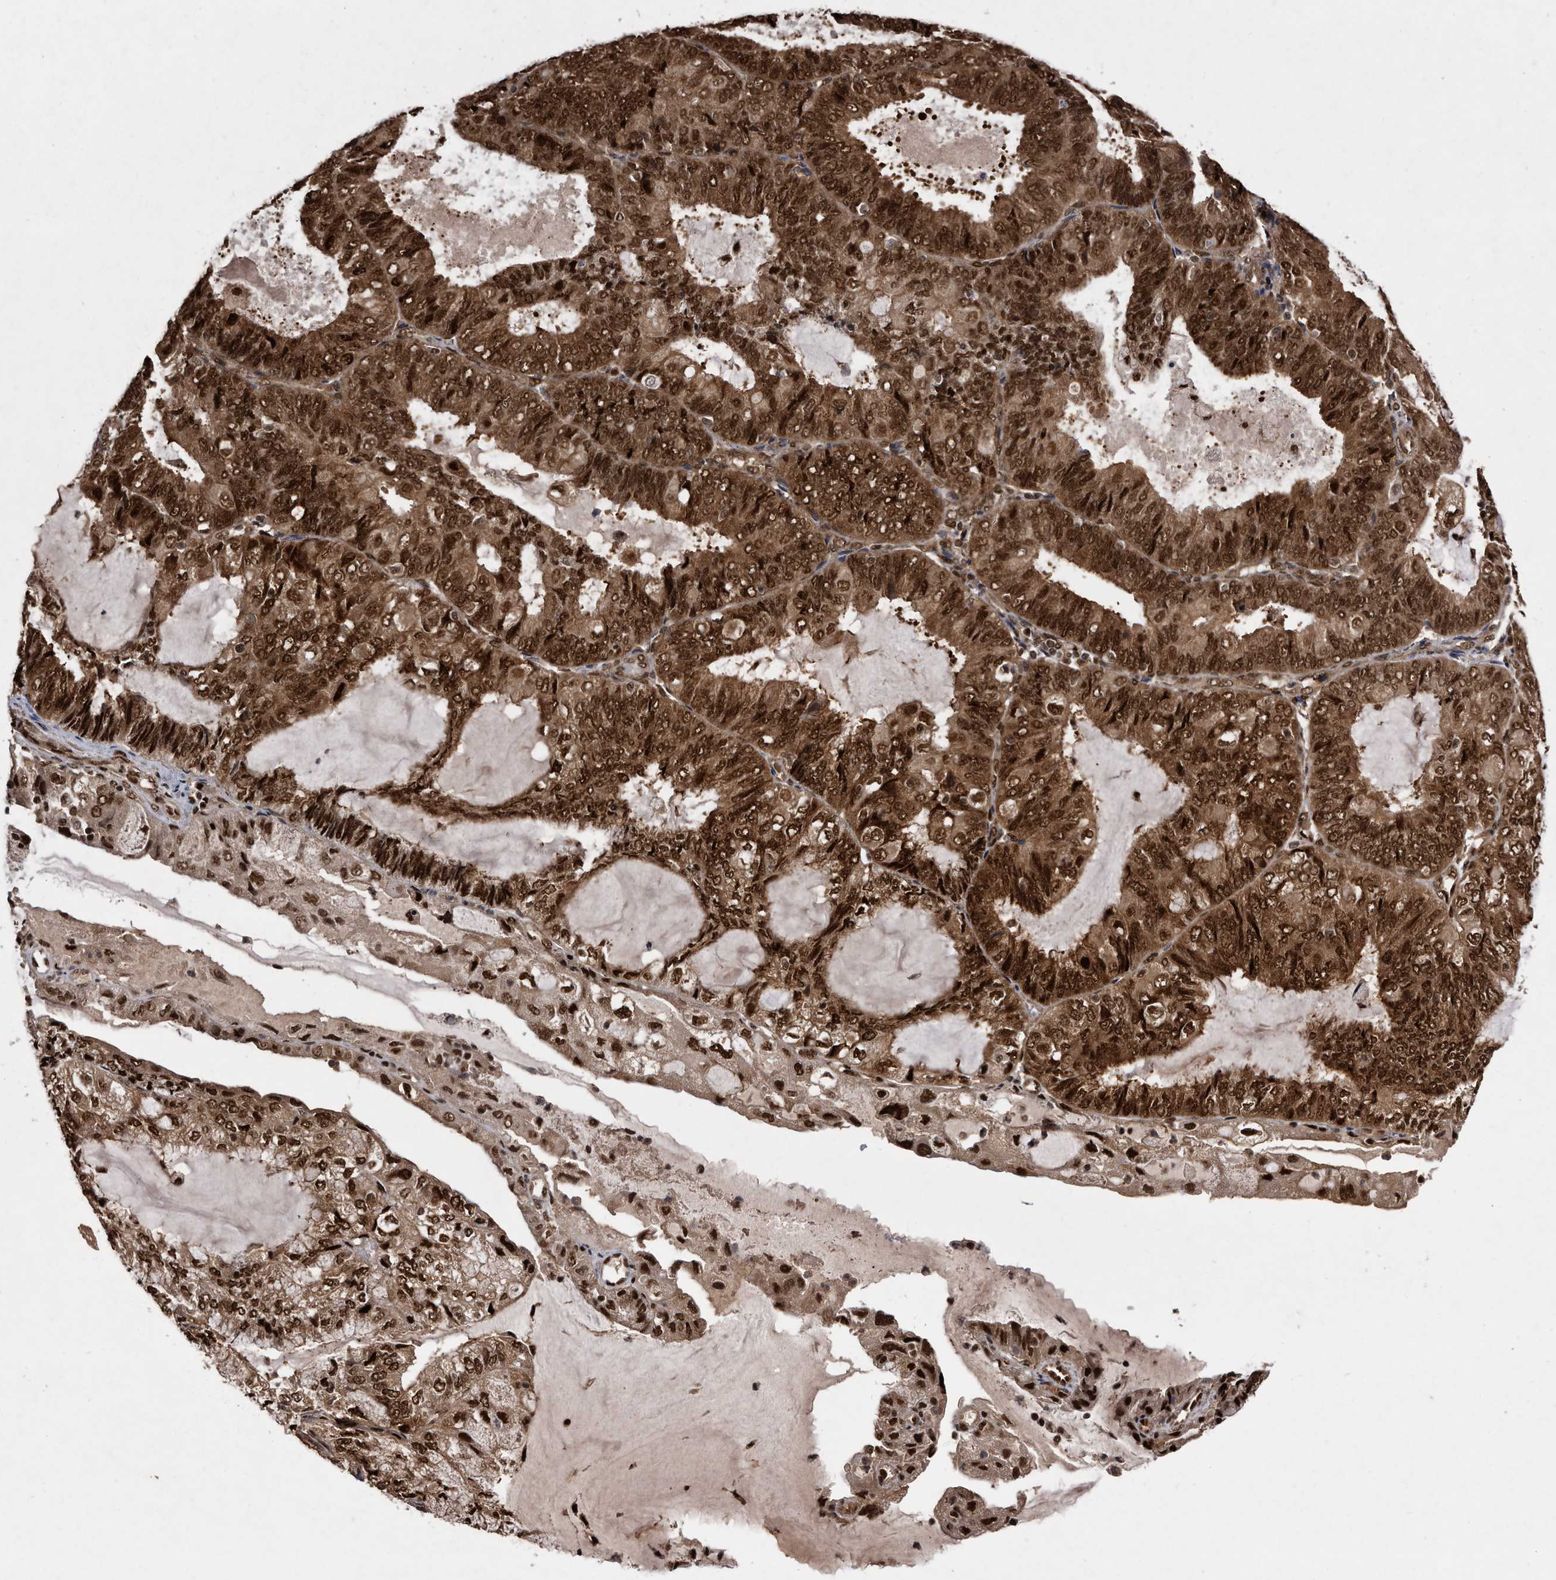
{"staining": {"intensity": "strong", "quantity": ">75%", "location": "cytoplasmic/membranous,nuclear"}, "tissue": "endometrial cancer", "cell_type": "Tumor cells", "image_type": "cancer", "snomed": [{"axis": "morphology", "description": "Adenocarcinoma, NOS"}, {"axis": "topography", "description": "Endometrium"}], "caption": "Brown immunohistochemical staining in endometrial cancer displays strong cytoplasmic/membranous and nuclear positivity in about >75% of tumor cells.", "gene": "RAD23B", "patient": {"sex": "female", "age": 81}}